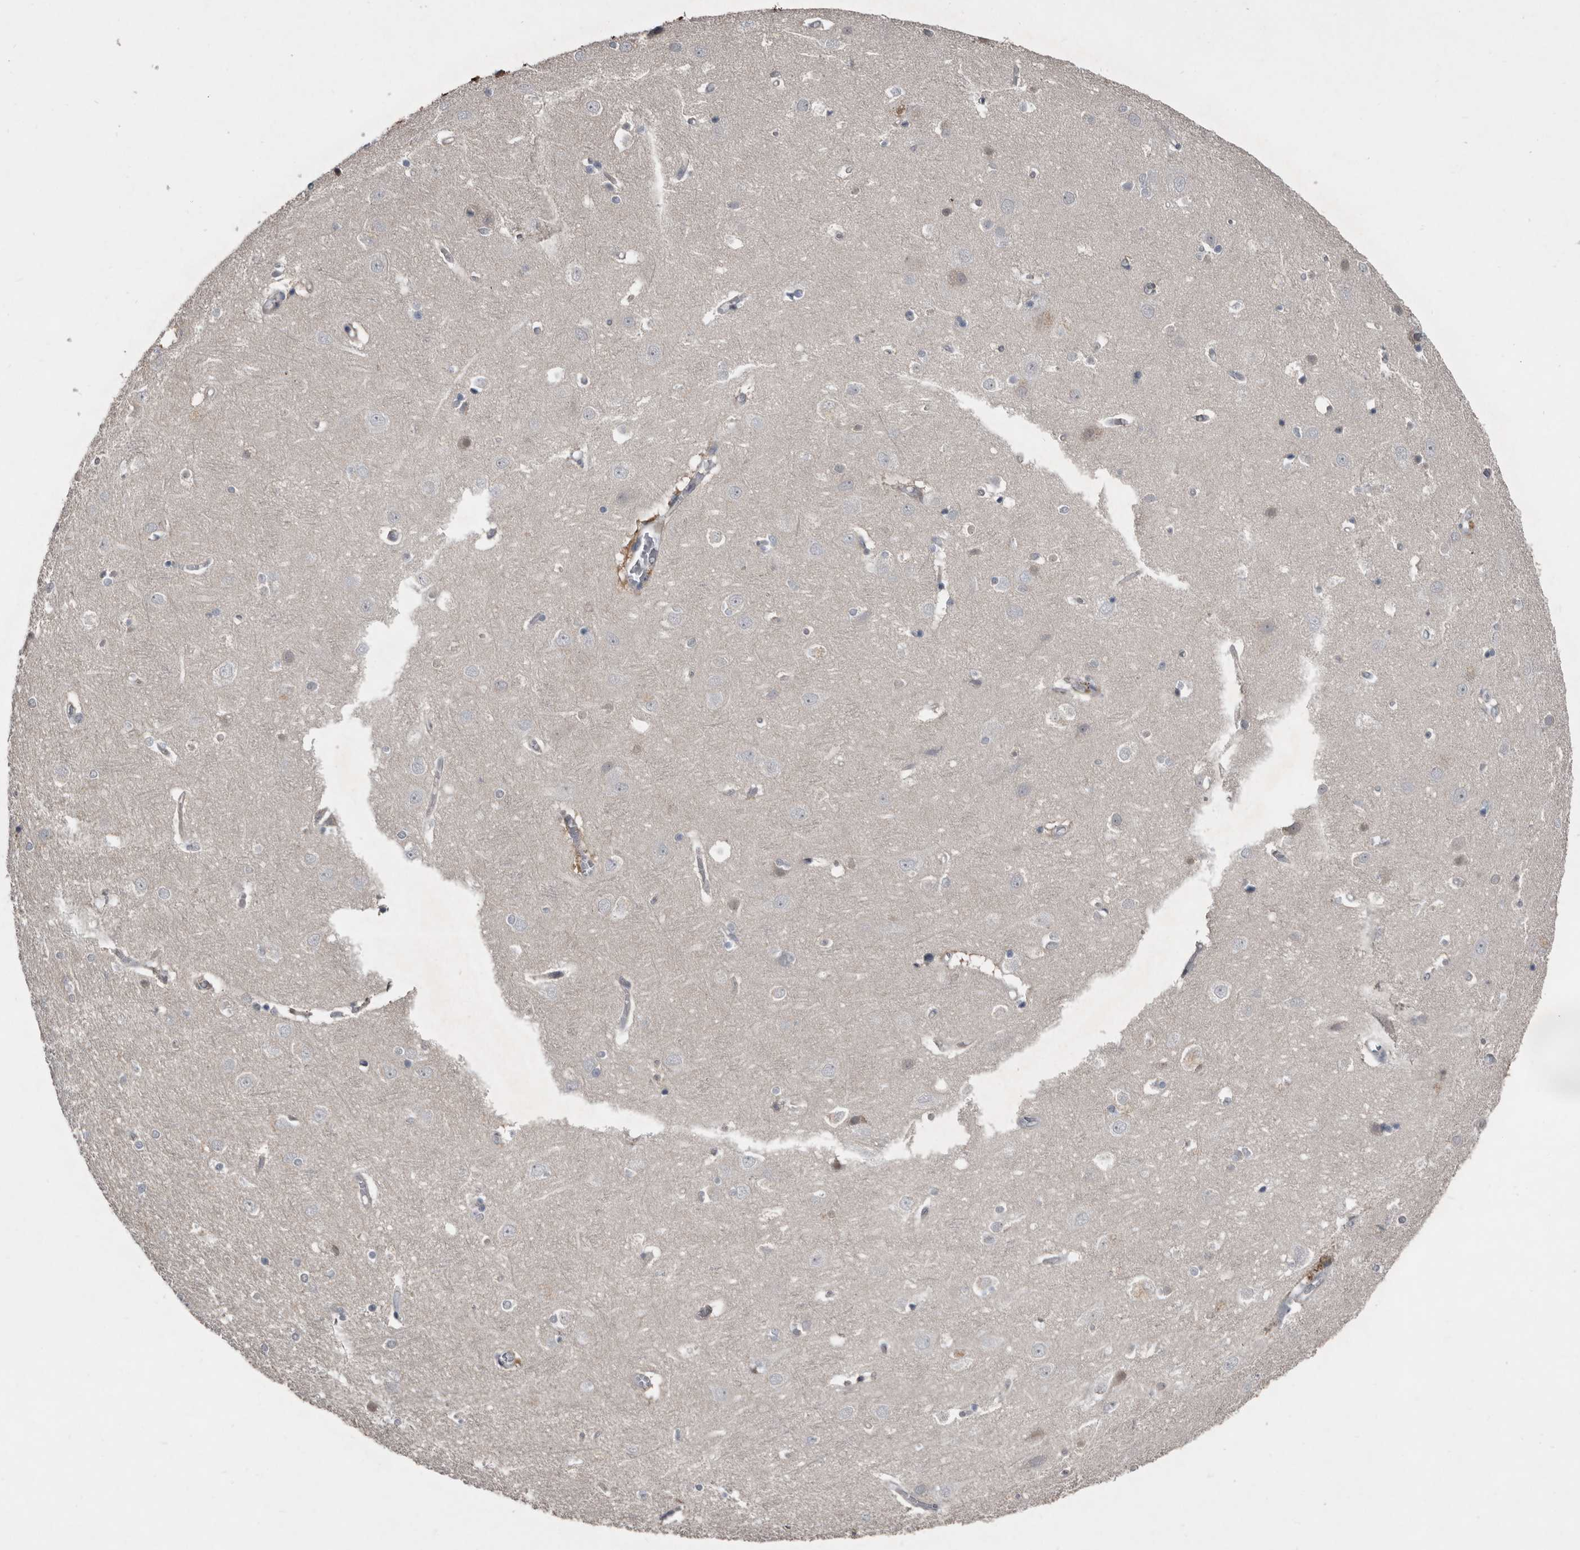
{"staining": {"intensity": "negative", "quantity": "none", "location": "none"}, "tissue": "cerebral cortex", "cell_type": "Endothelial cells", "image_type": "normal", "snomed": [{"axis": "morphology", "description": "Normal tissue, NOS"}, {"axis": "topography", "description": "Cerebral cortex"}], "caption": "The image displays no staining of endothelial cells in benign cerebral cortex. The staining was performed using DAB (3,3'-diaminobenzidine) to visualize the protein expression in brown, while the nuclei were stained in blue with hematoxylin (Magnification: 20x).", "gene": "RBKS", "patient": {"sex": "male", "age": 54}}